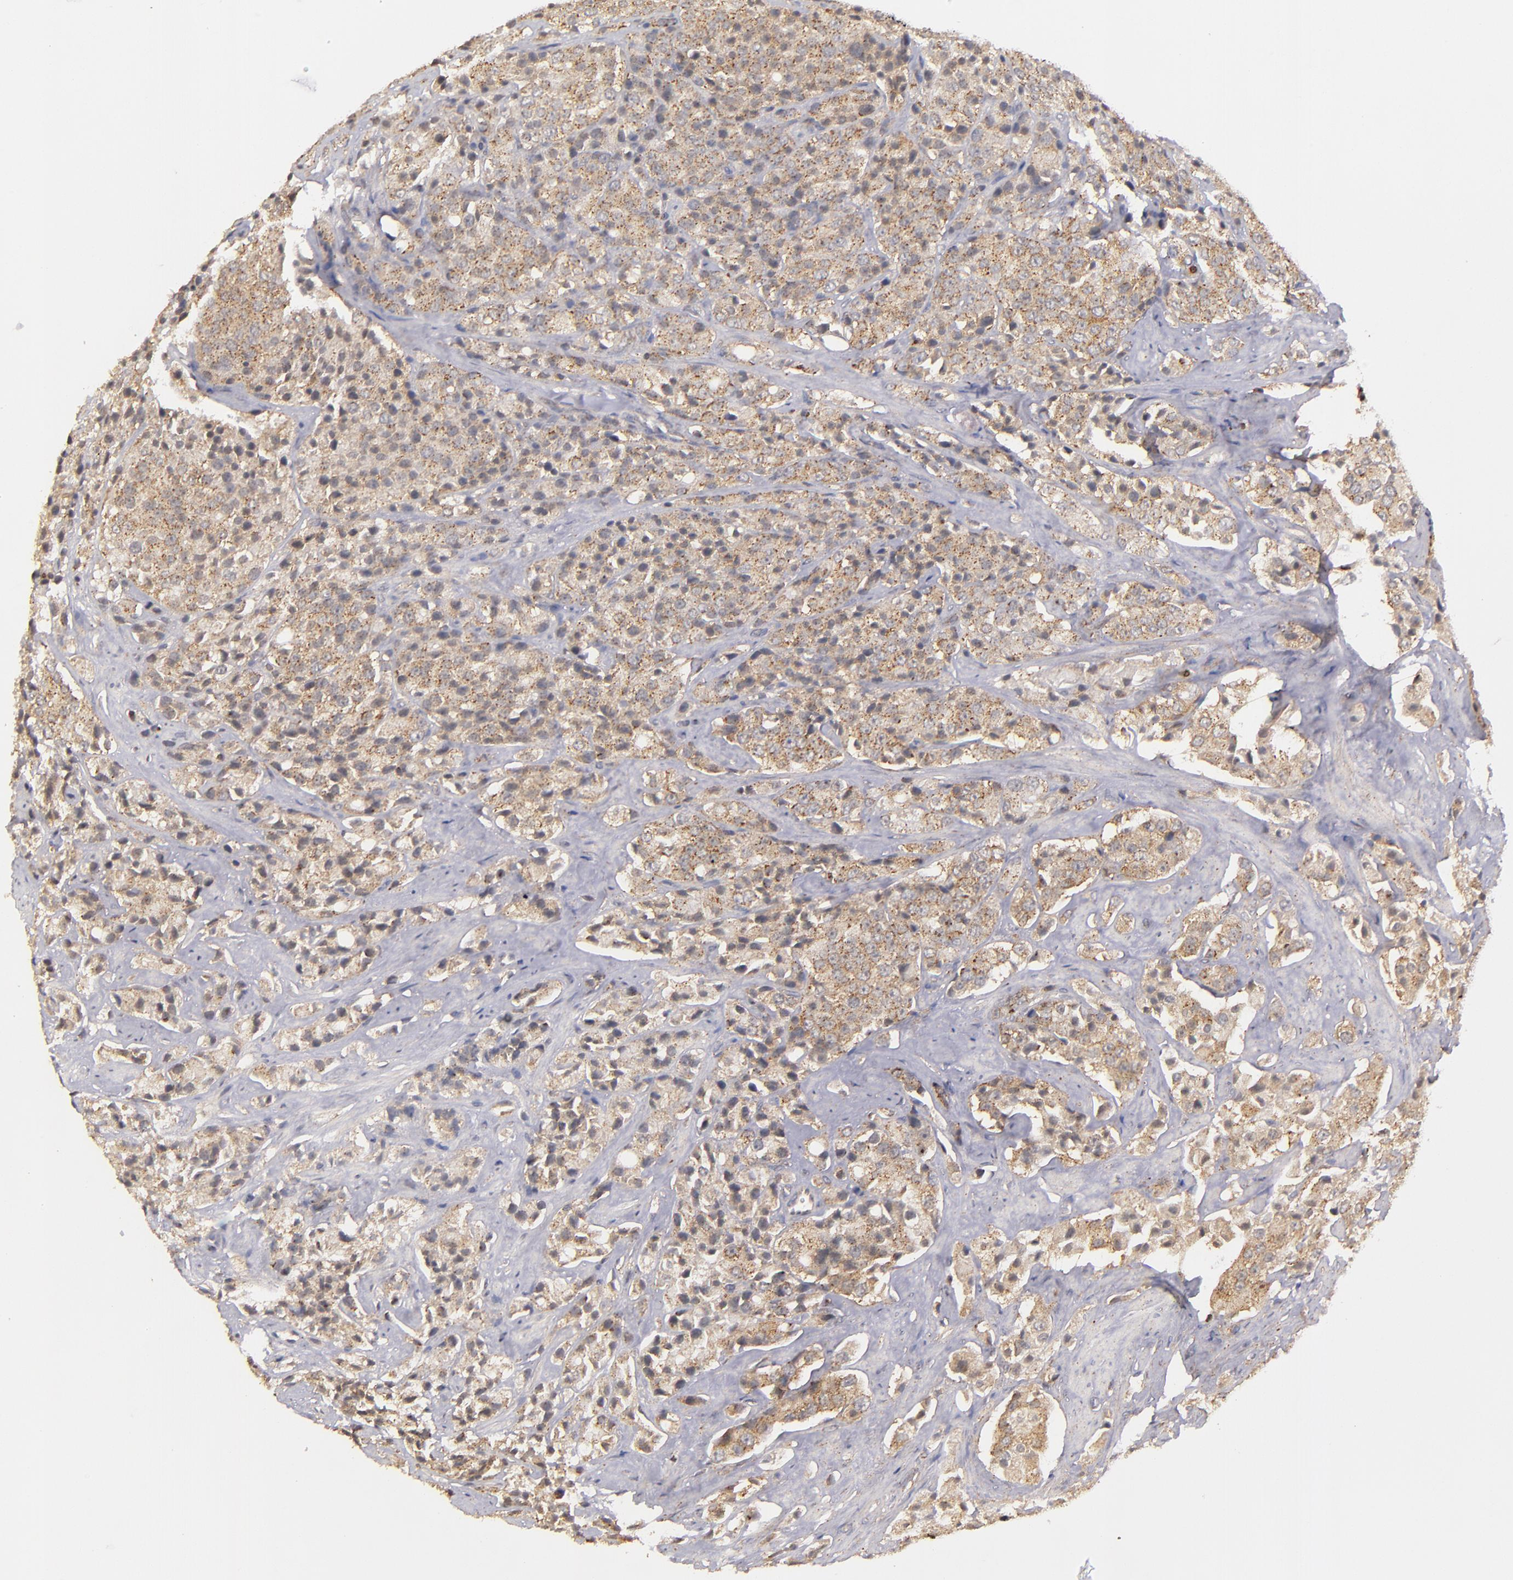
{"staining": {"intensity": "moderate", "quantity": ">75%", "location": "cytoplasmic/membranous"}, "tissue": "prostate cancer", "cell_type": "Tumor cells", "image_type": "cancer", "snomed": [{"axis": "morphology", "description": "Adenocarcinoma, Medium grade"}, {"axis": "topography", "description": "Prostate"}], "caption": "Immunohistochemical staining of adenocarcinoma (medium-grade) (prostate) displays medium levels of moderate cytoplasmic/membranous protein positivity in about >75% of tumor cells. Immunohistochemistry (ihc) stains the protein of interest in brown and the nuclei are stained blue.", "gene": "ZFYVE1", "patient": {"sex": "male", "age": 70}}